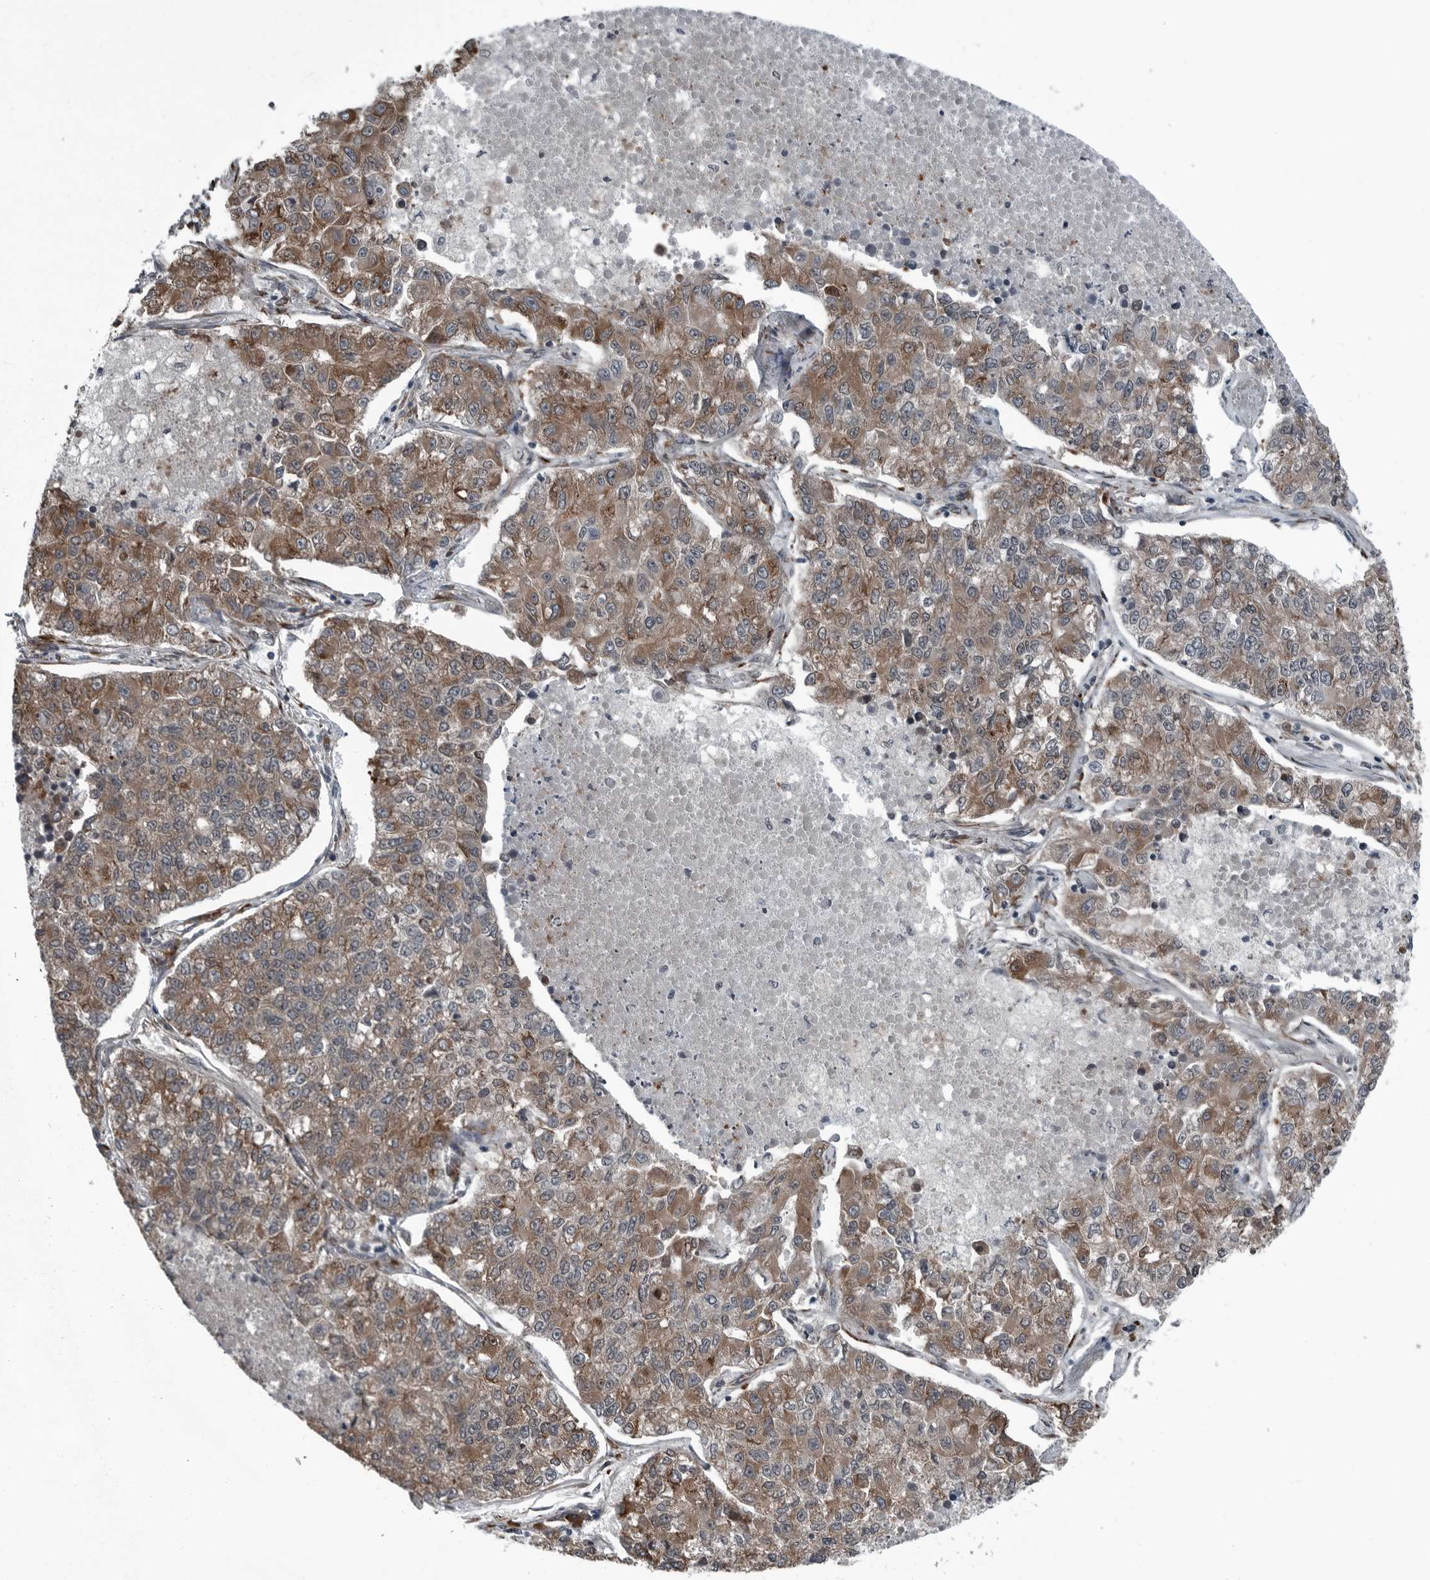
{"staining": {"intensity": "moderate", "quantity": ">75%", "location": "cytoplasmic/membranous"}, "tissue": "lung cancer", "cell_type": "Tumor cells", "image_type": "cancer", "snomed": [{"axis": "morphology", "description": "Adenocarcinoma, NOS"}, {"axis": "topography", "description": "Lung"}], "caption": "Adenocarcinoma (lung) stained with a brown dye reveals moderate cytoplasmic/membranous positive staining in approximately >75% of tumor cells.", "gene": "CEP85", "patient": {"sex": "male", "age": 49}}